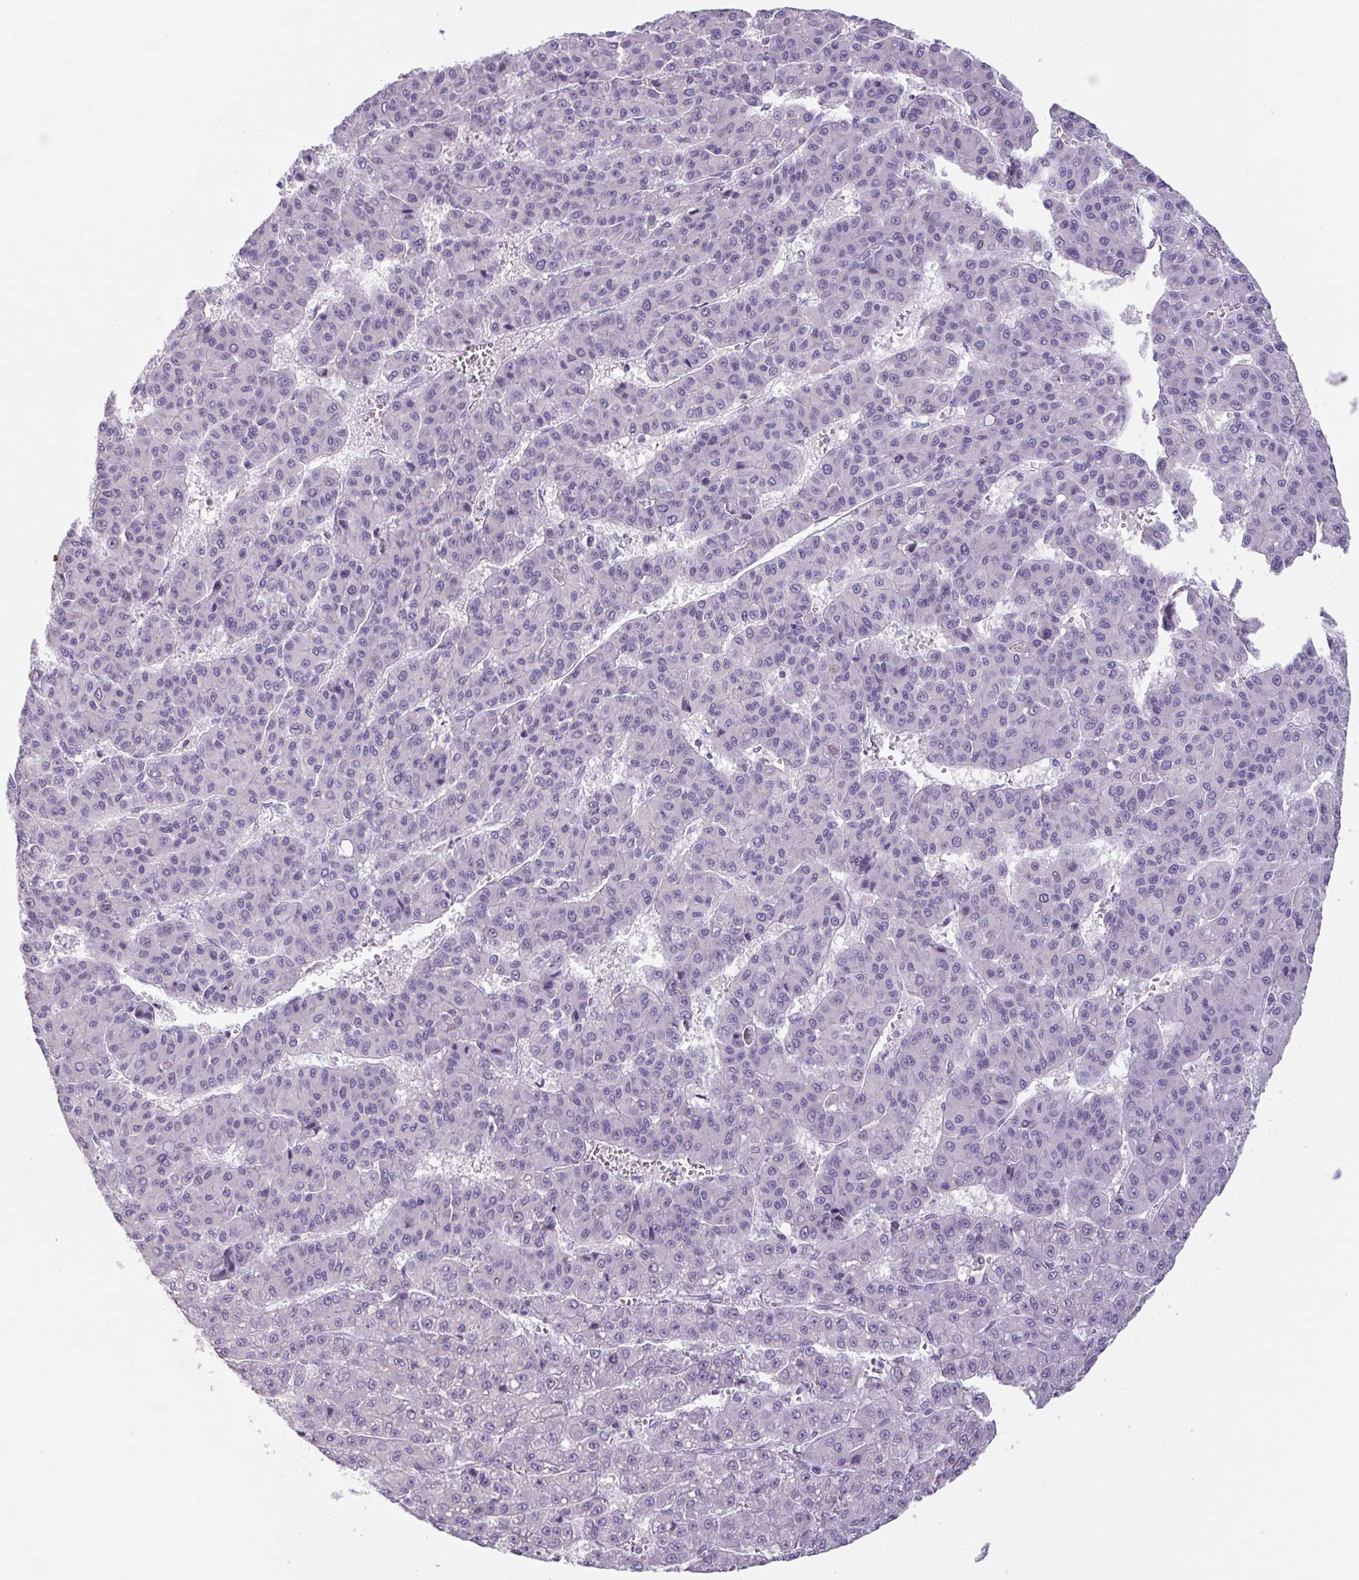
{"staining": {"intensity": "negative", "quantity": "none", "location": "none"}, "tissue": "liver cancer", "cell_type": "Tumor cells", "image_type": "cancer", "snomed": [{"axis": "morphology", "description": "Carcinoma, Hepatocellular, NOS"}, {"axis": "topography", "description": "Liver"}], "caption": "Hepatocellular carcinoma (liver) stained for a protein using IHC exhibits no staining tumor cells.", "gene": "CTSE", "patient": {"sex": "male", "age": 70}}